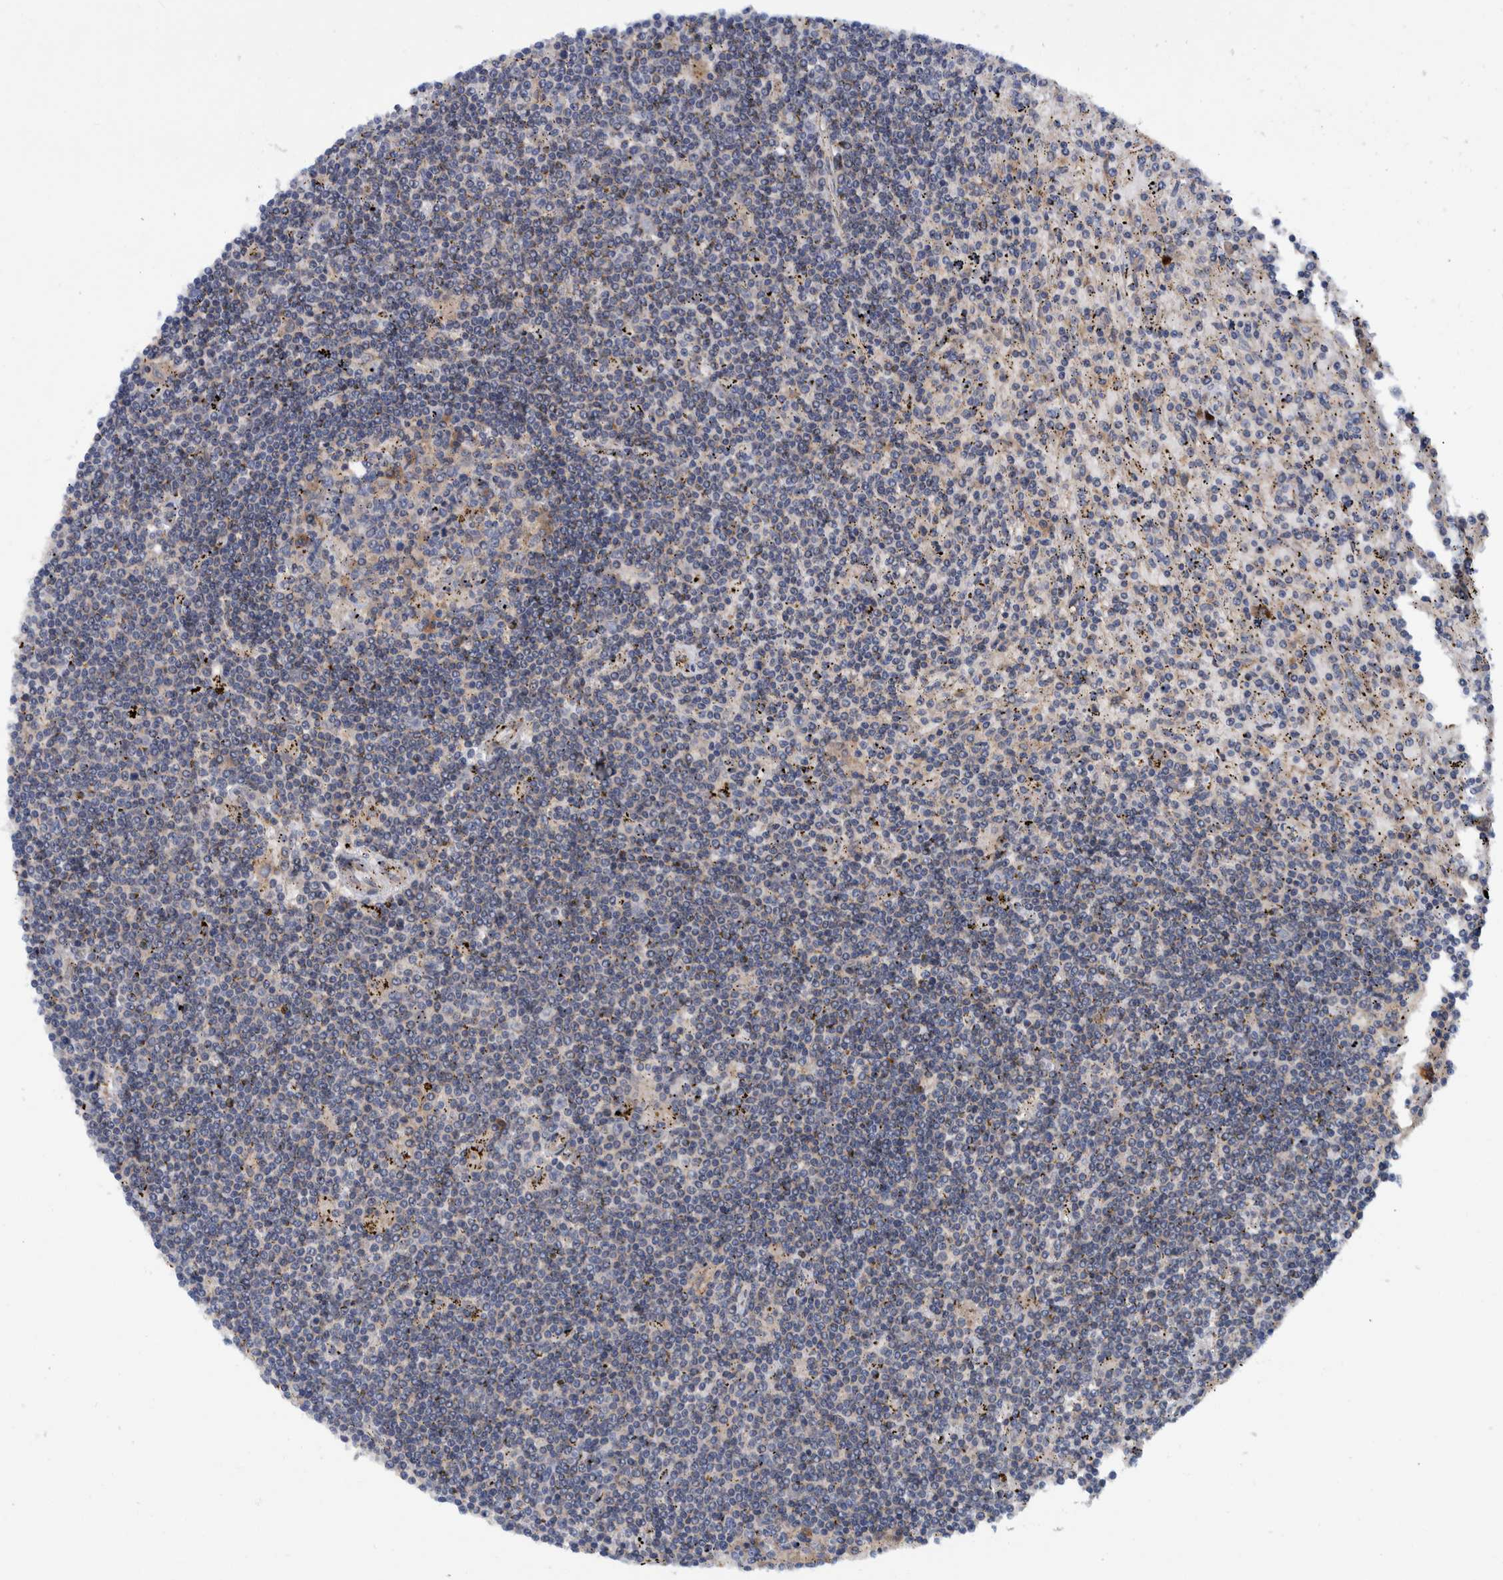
{"staining": {"intensity": "negative", "quantity": "none", "location": "none"}, "tissue": "lymphoma", "cell_type": "Tumor cells", "image_type": "cancer", "snomed": [{"axis": "morphology", "description": "Malignant lymphoma, non-Hodgkin's type, Low grade"}, {"axis": "topography", "description": "Spleen"}], "caption": "An immunohistochemistry (IHC) micrograph of malignant lymphoma, non-Hodgkin's type (low-grade) is shown. There is no staining in tumor cells of malignant lymphoma, non-Hodgkin's type (low-grade).", "gene": "ITIH3", "patient": {"sex": "male", "age": 76}}